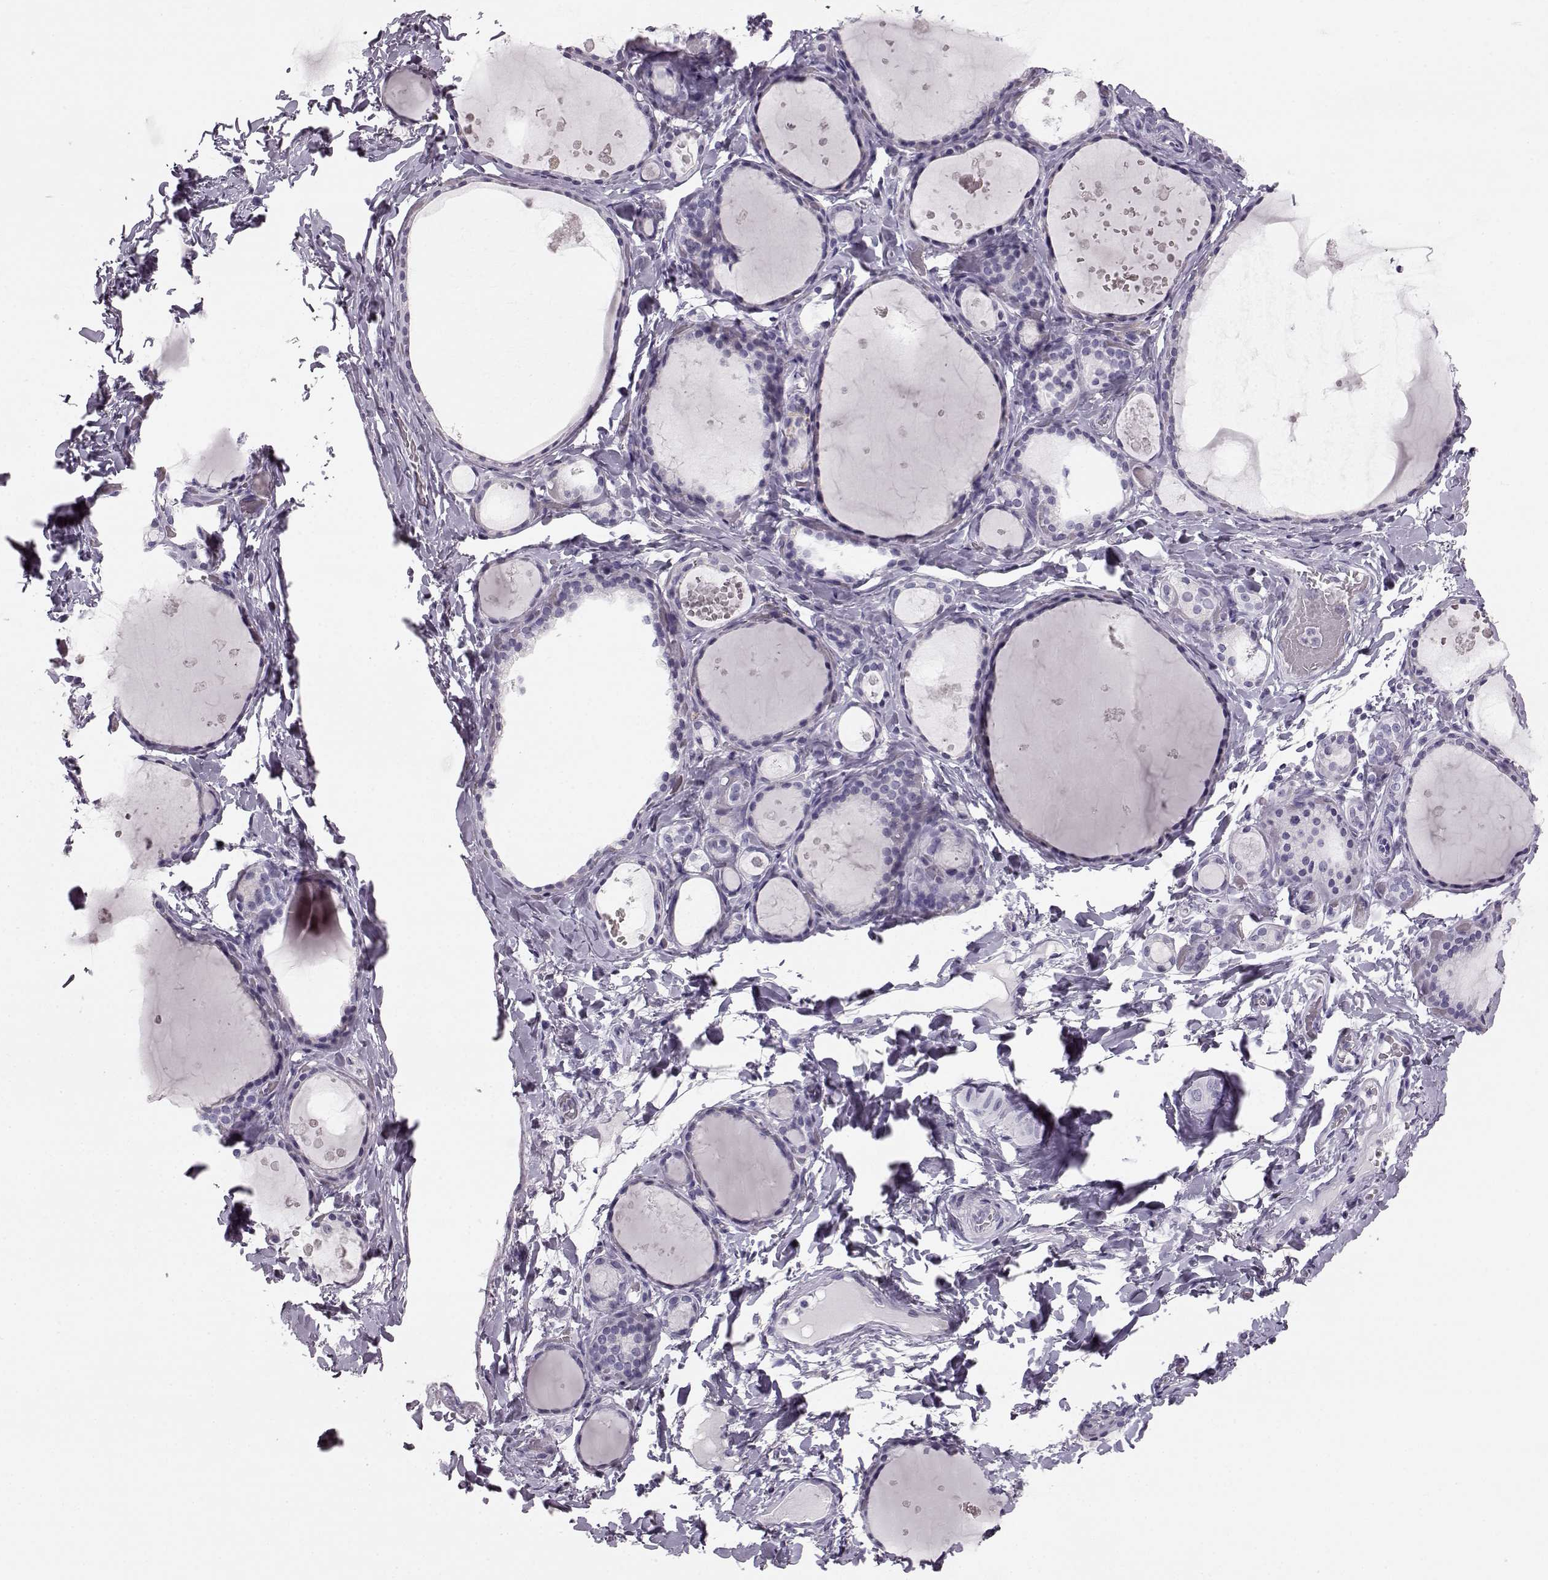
{"staining": {"intensity": "negative", "quantity": "none", "location": "none"}, "tissue": "thyroid gland", "cell_type": "Glandular cells", "image_type": "normal", "snomed": [{"axis": "morphology", "description": "Normal tissue, NOS"}, {"axis": "topography", "description": "Thyroid gland"}], "caption": "The histopathology image reveals no staining of glandular cells in unremarkable thyroid gland.", "gene": "BFSP2", "patient": {"sex": "female", "age": 56}}